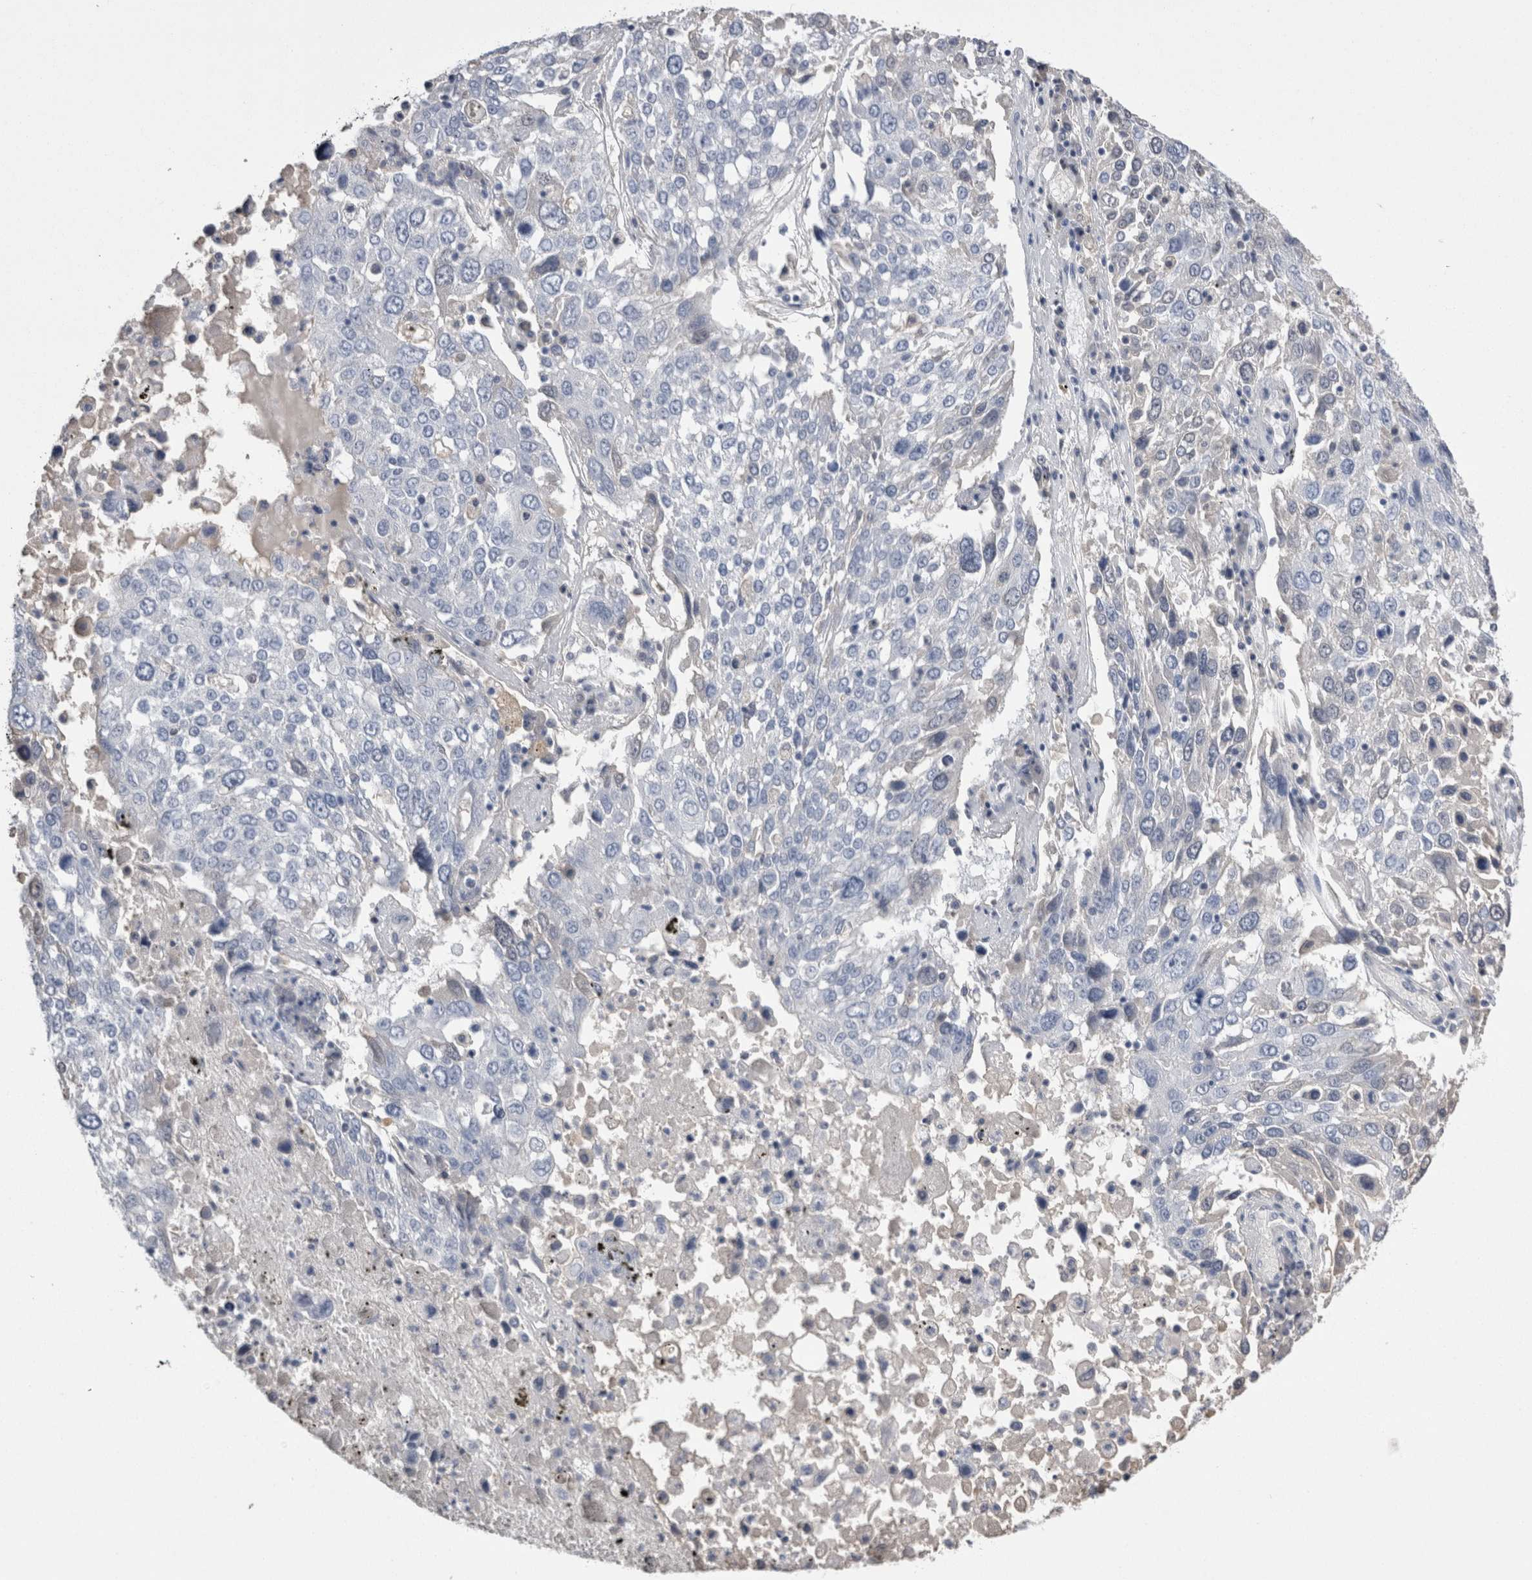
{"staining": {"intensity": "negative", "quantity": "none", "location": "none"}, "tissue": "lung cancer", "cell_type": "Tumor cells", "image_type": "cancer", "snomed": [{"axis": "morphology", "description": "Squamous cell carcinoma, NOS"}, {"axis": "topography", "description": "Lung"}], "caption": "This is an immunohistochemistry histopathology image of lung cancer. There is no positivity in tumor cells.", "gene": "REG1A", "patient": {"sex": "male", "age": 65}}